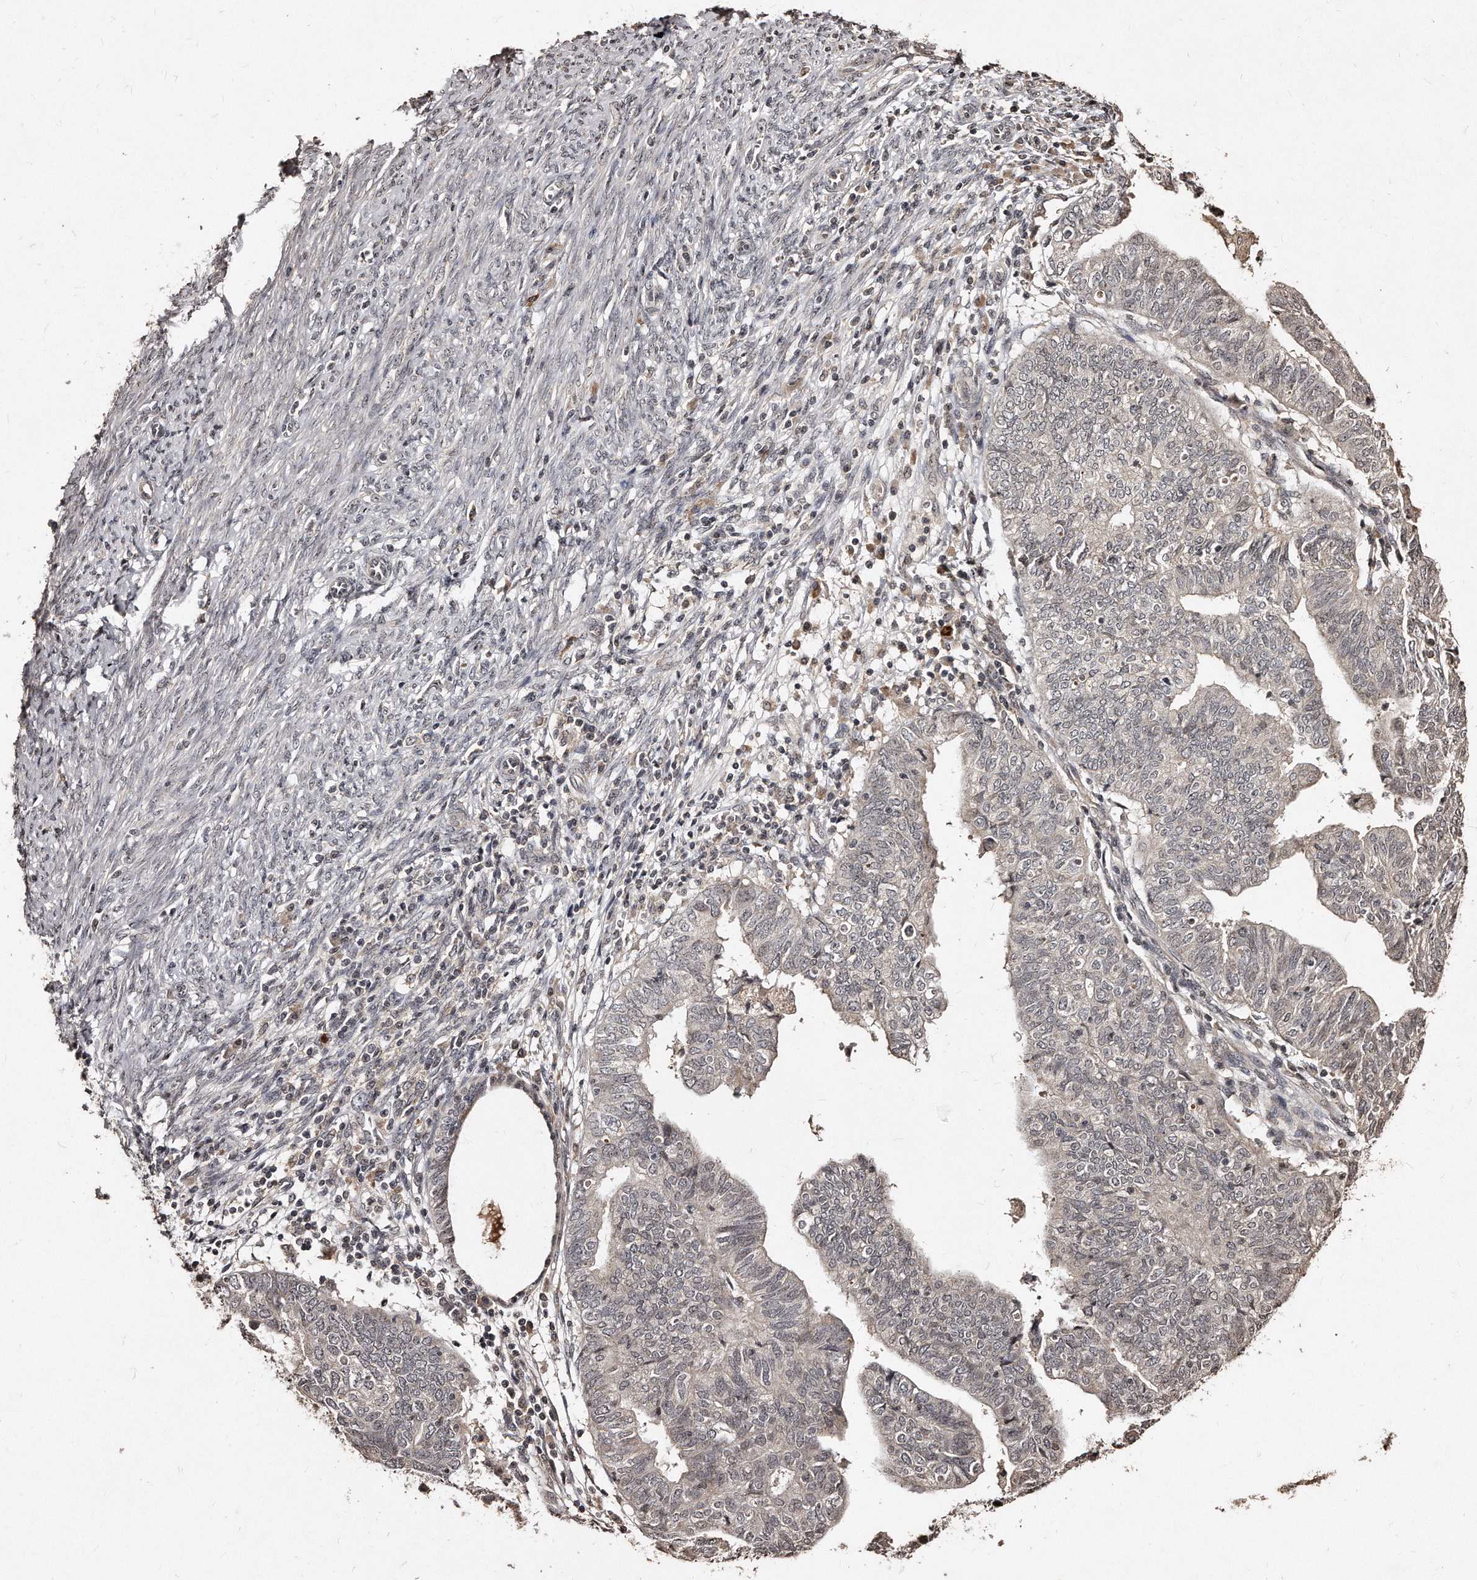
{"staining": {"intensity": "negative", "quantity": "none", "location": "none"}, "tissue": "endometrial cancer", "cell_type": "Tumor cells", "image_type": "cancer", "snomed": [{"axis": "morphology", "description": "Adenocarcinoma, NOS"}, {"axis": "topography", "description": "Uterus"}], "caption": "High magnification brightfield microscopy of endometrial cancer (adenocarcinoma) stained with DAB (brown) and counterstained with hematoxylin (blue): tumor cells show no significant staining. Brightfield microscopy of immunohistochemistry (IHC) stained with DAB (brown) and hematoxylin (blue), captured at high magnification.", "gene": "TSHR", "patient": {"sex": "female", "age": 77}}